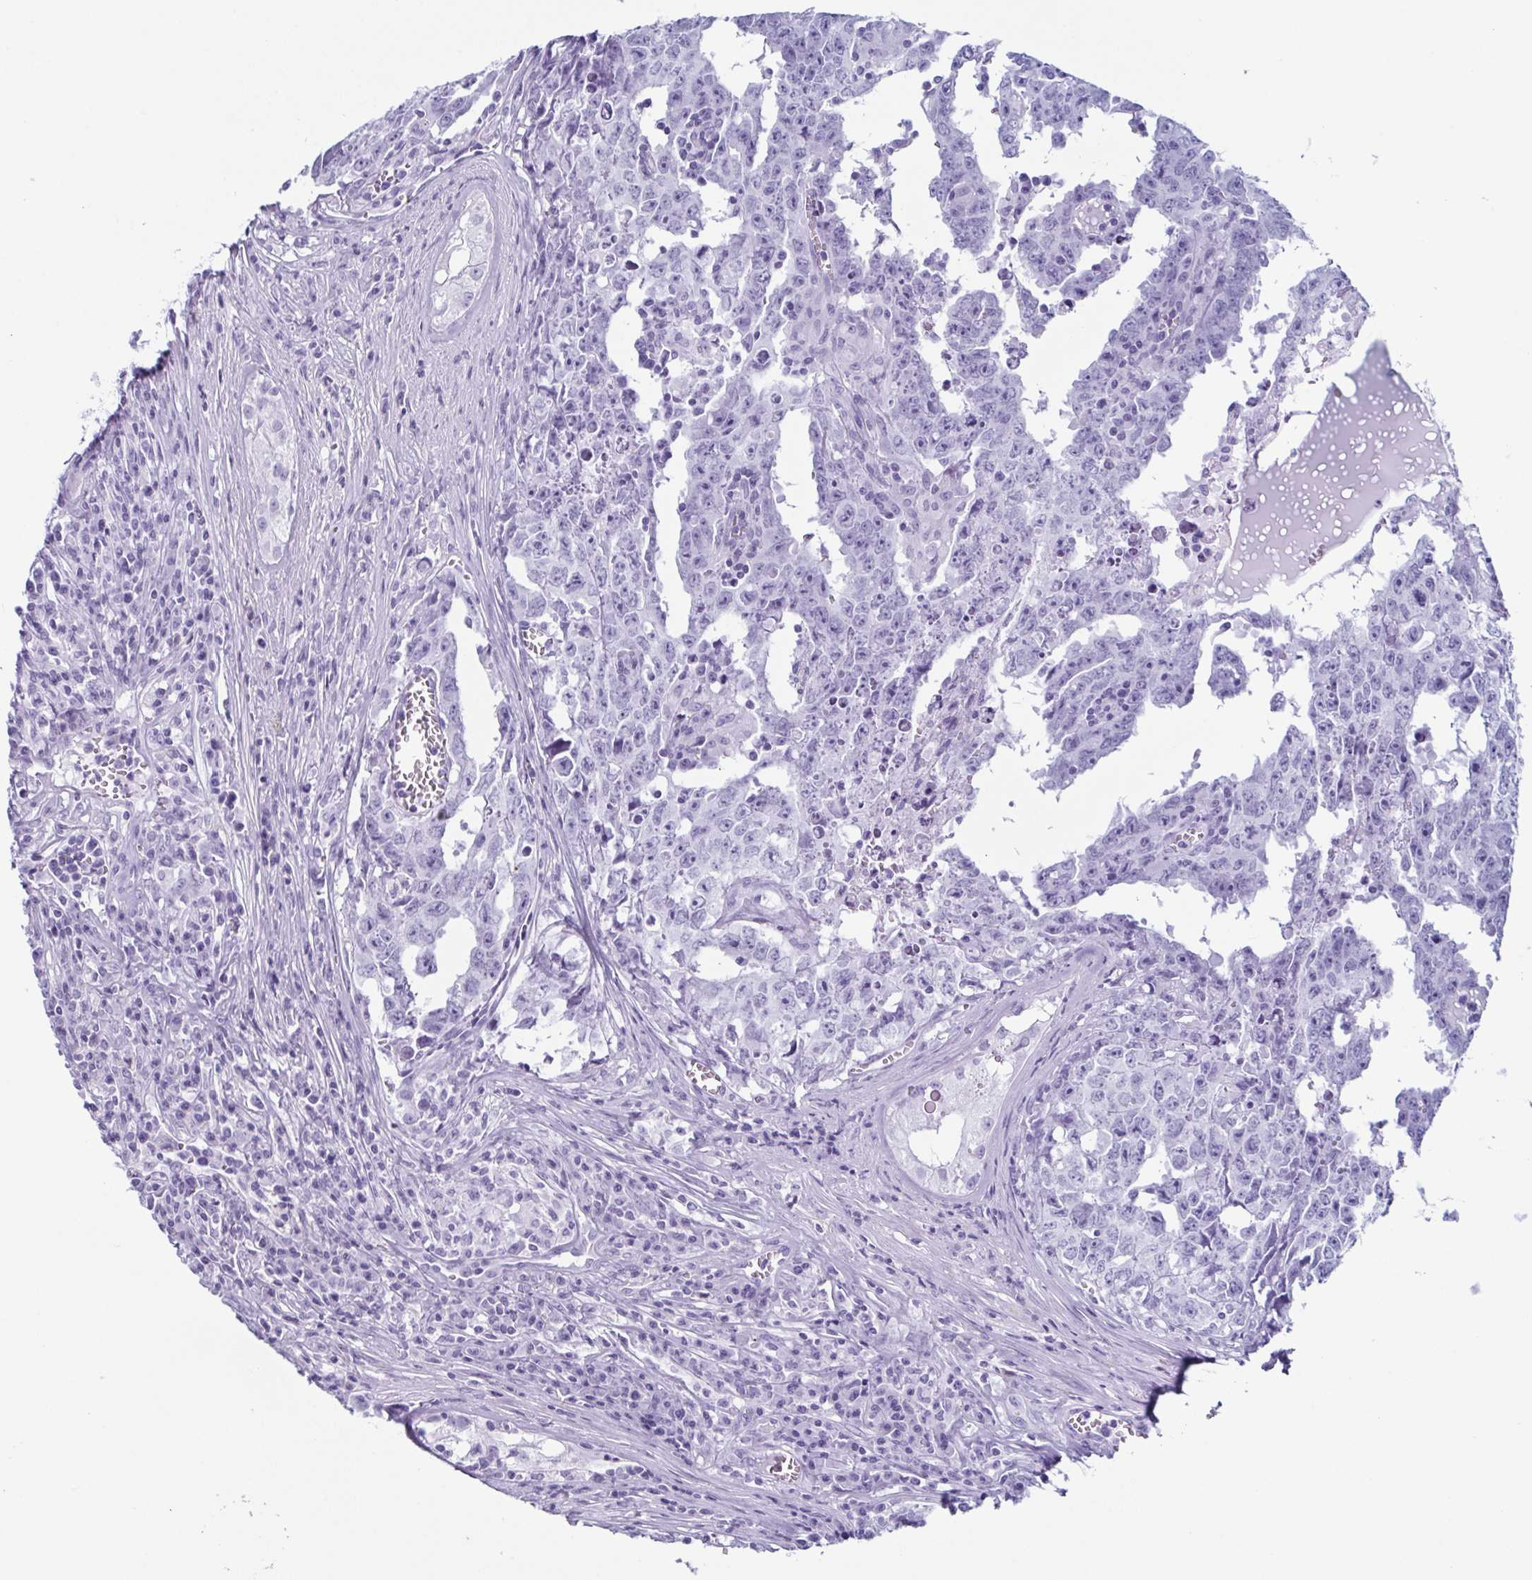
{"staining": {"intensity": "negative", "quantity": "none", "location": "none"}, "tissue": "testis cancer", "cell_type": "Tumor cells", "image_type": "cancer", "snomed": [{"axis": "morphology", "description": "Carcinoma, Embryonal, NOS"}, {"axis": "topography", "description": "Testis"}], "caption": "Tumor cells are negative for protein expression in human testis cancer.", "gene": "ENKUR", "patient": {"sex": "male", "age": 22}}